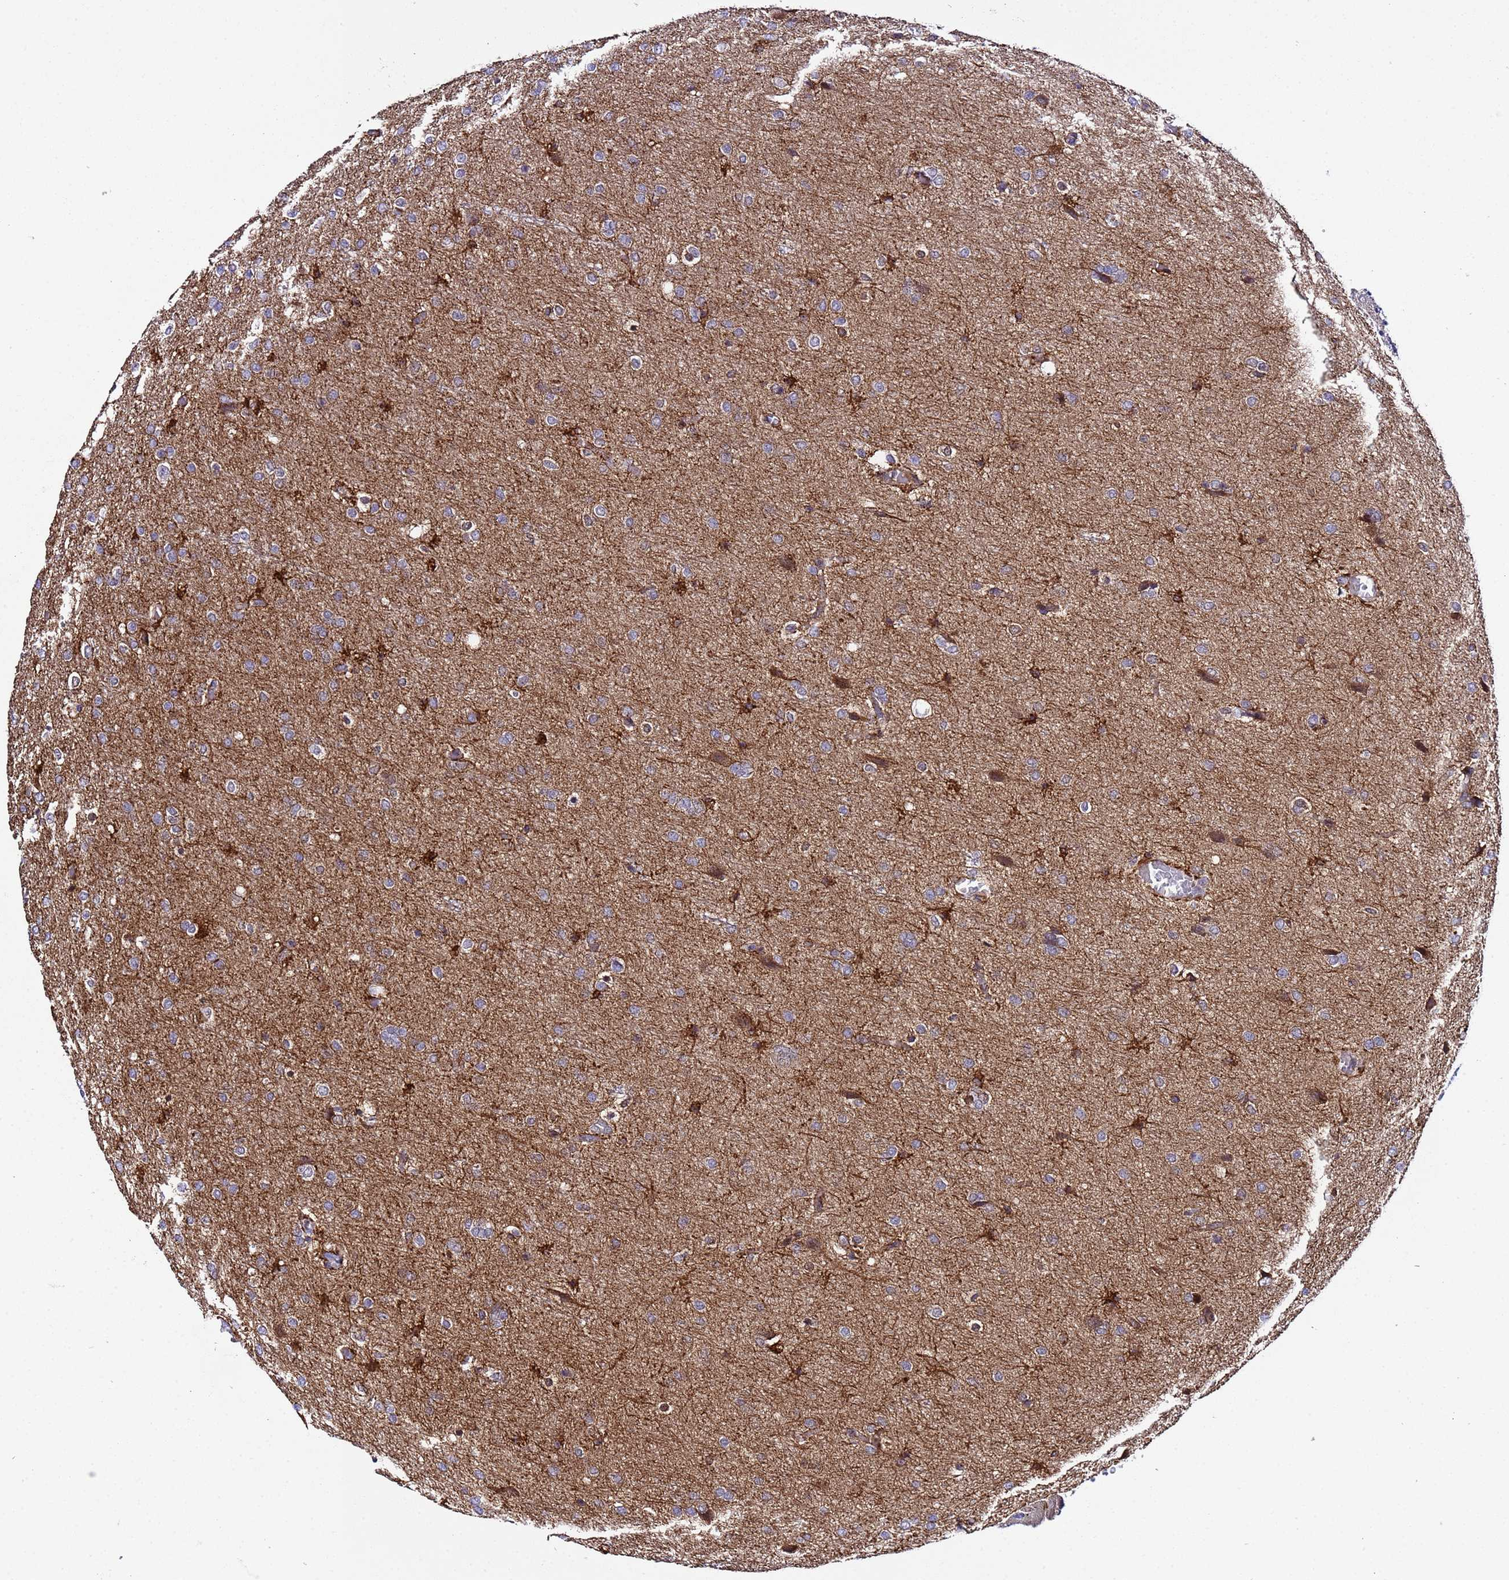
{"staining": {"intensity": "negative", "quantity": "none", "location": "none"}, "tissue": "glioma", "cell_type": "Tumor cells", "image_type": "cancer", "snomed": [{"axis": "morphology", "description": "Glioma, malignant, High grade"}, {"axis": "topography", "description": "Brain"}], "caption": "This photomicrograph is of glioma stained with immunohistochemistry (IHC) to label a protein in brown with the nuclei are counter-stained blue. There is no positivity in tumor cells.", "gene": "PLXDC2", "patient": {"sex": "female", "age": 74}}